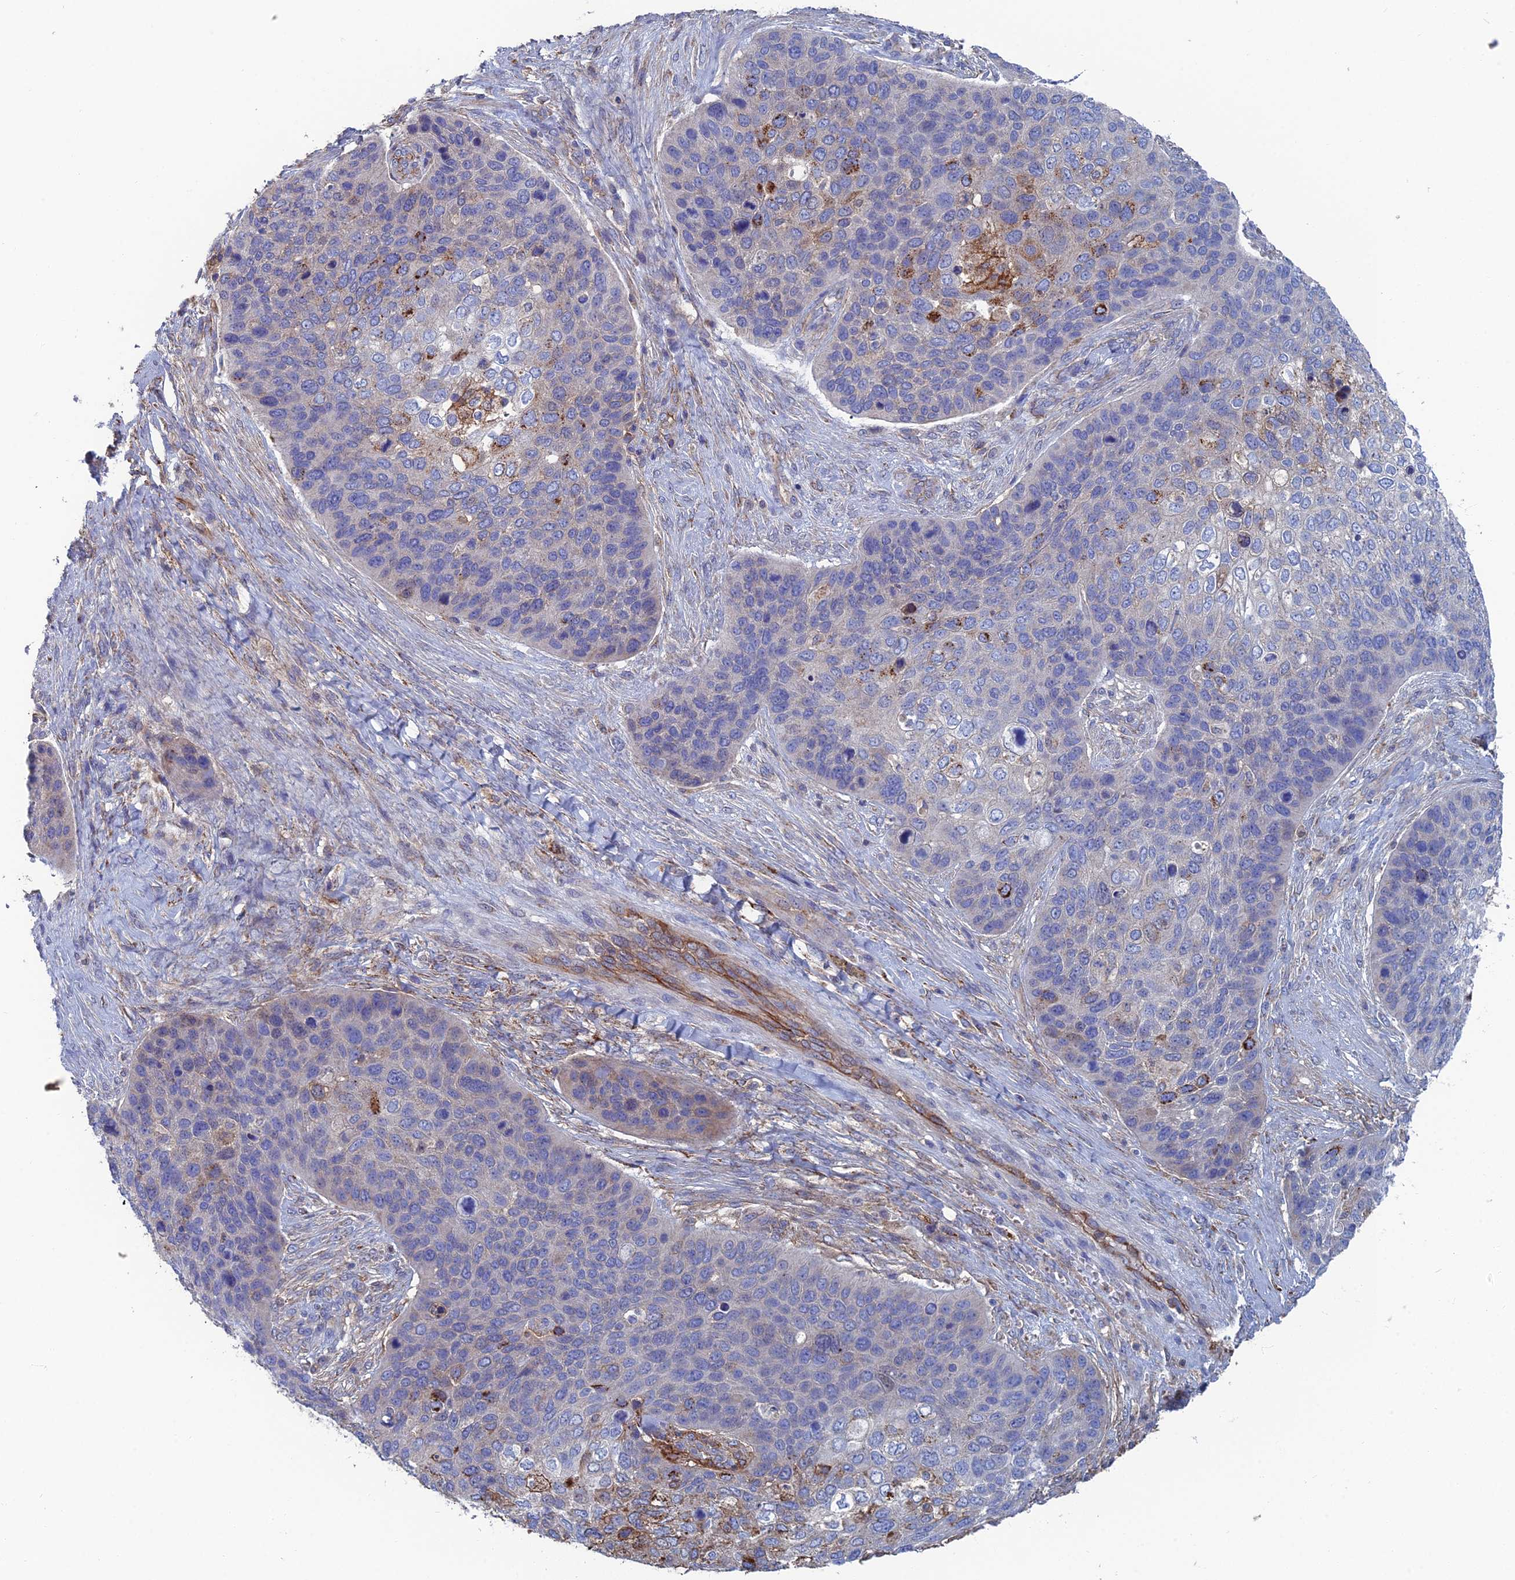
{"staining": {"intensity": "negative", "quantity": "none", "location": "none"}, "tissue": "skin cancer", "cell_type": "Tumor cells", "image_type": "cancer", "snomed": [{"axis": "morphology", "description": "Basal cell carcinoma"}, {"axis": "topography", "description": "Skin"}], "caption": "A photomicrograph of human basal cell carcinoma (skin) is negative for staining in tumor cells.", "gene": "SNX11", "patient": {"sex": "female", "age": 74}}